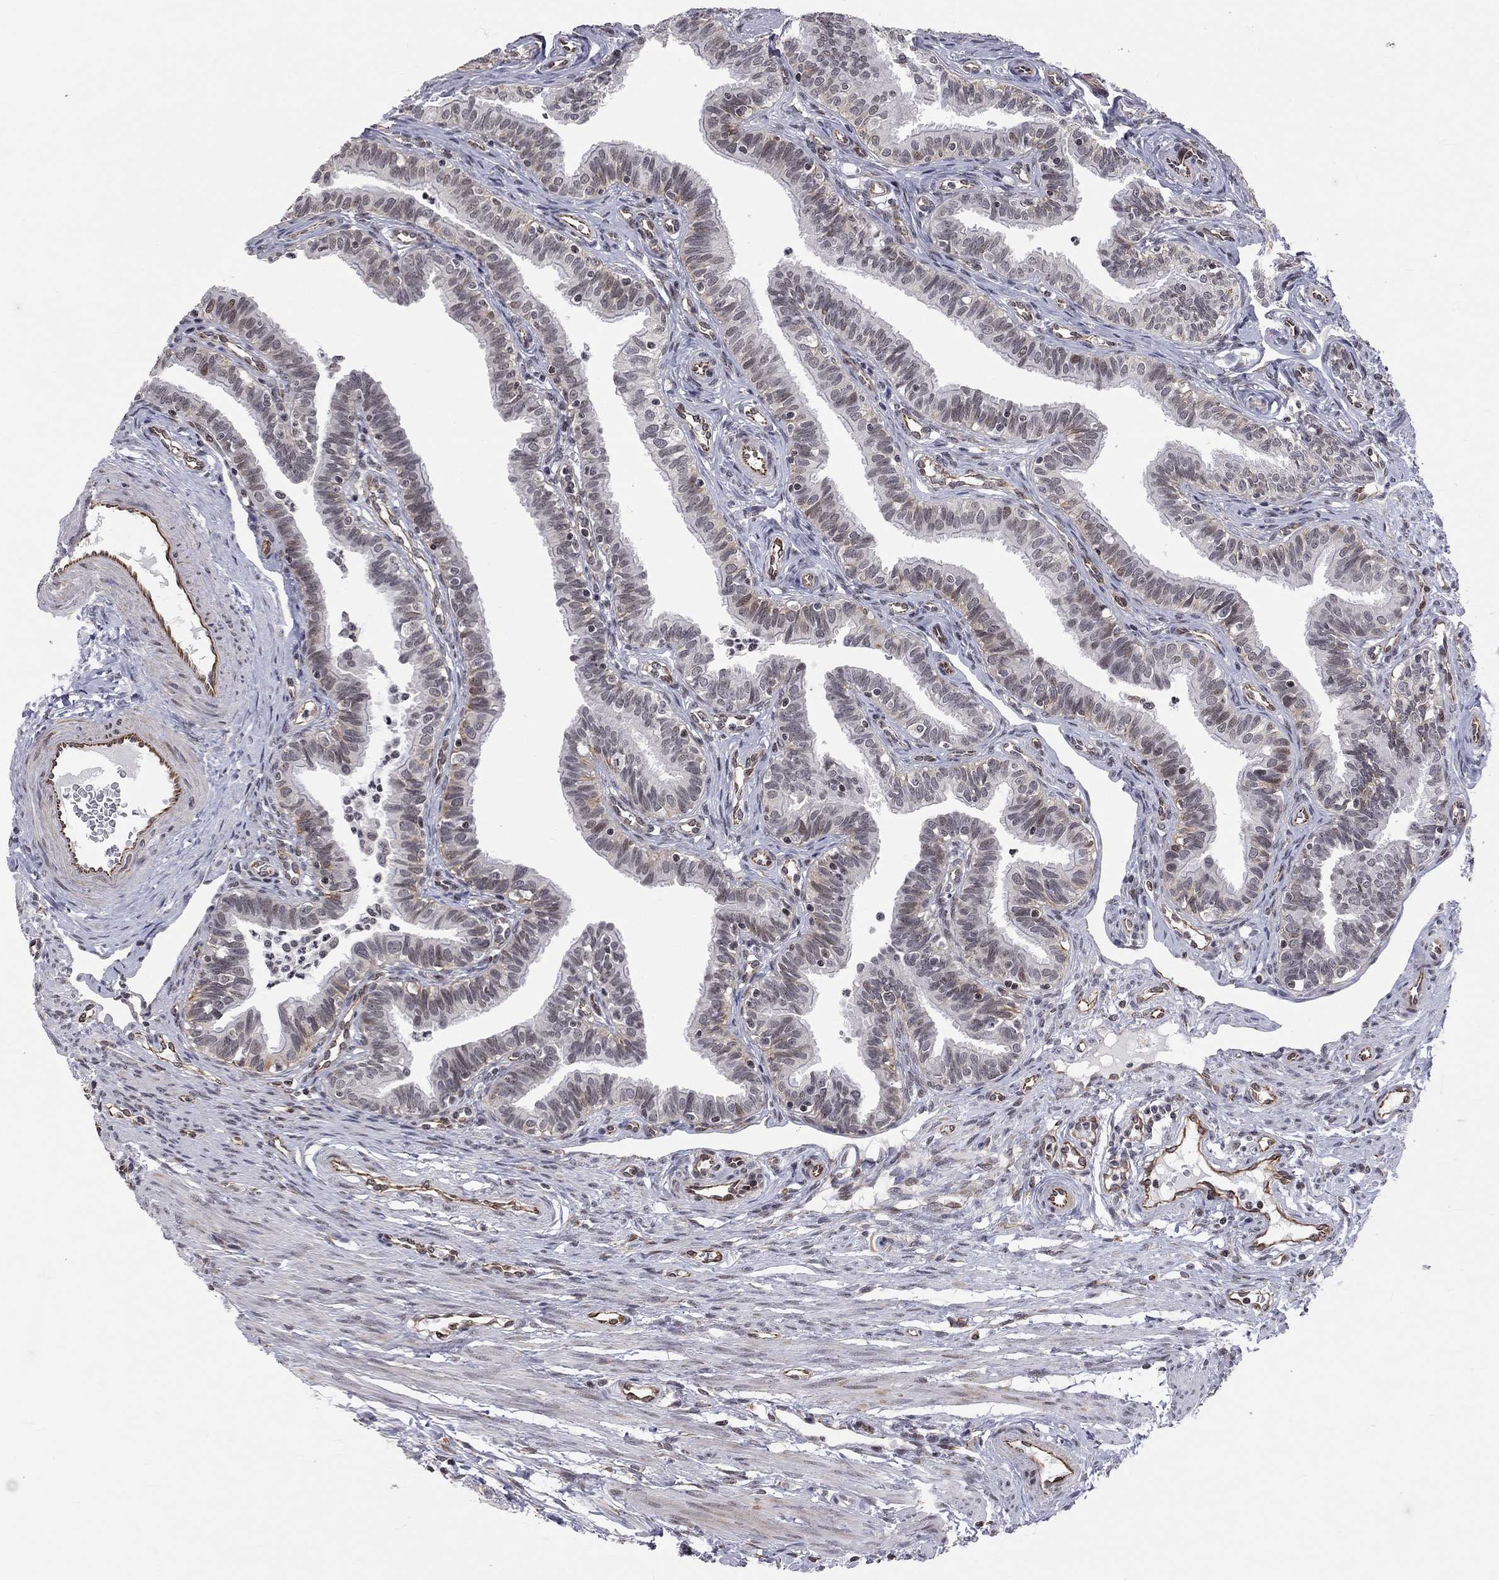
{"staining": {"intensity": "weak", "quantity": "<25%", "location": "cytoplasmic/membranous"}, "tissue": "fallopian tube", "cell_type": "Glandular cells", "image_type": "normal", "snomed": [{"axis": "morphology", "description": "Normal tissue, NOS"}, {"axis": "topography", "description": "Fallopian tube"}], "caption": "This is an IHC photomicrograph of benign fallopian tube. There is no positivity in glandular cells.", "gene": "MTNR1B", "patient": {"sex": "female", "age": 36}}